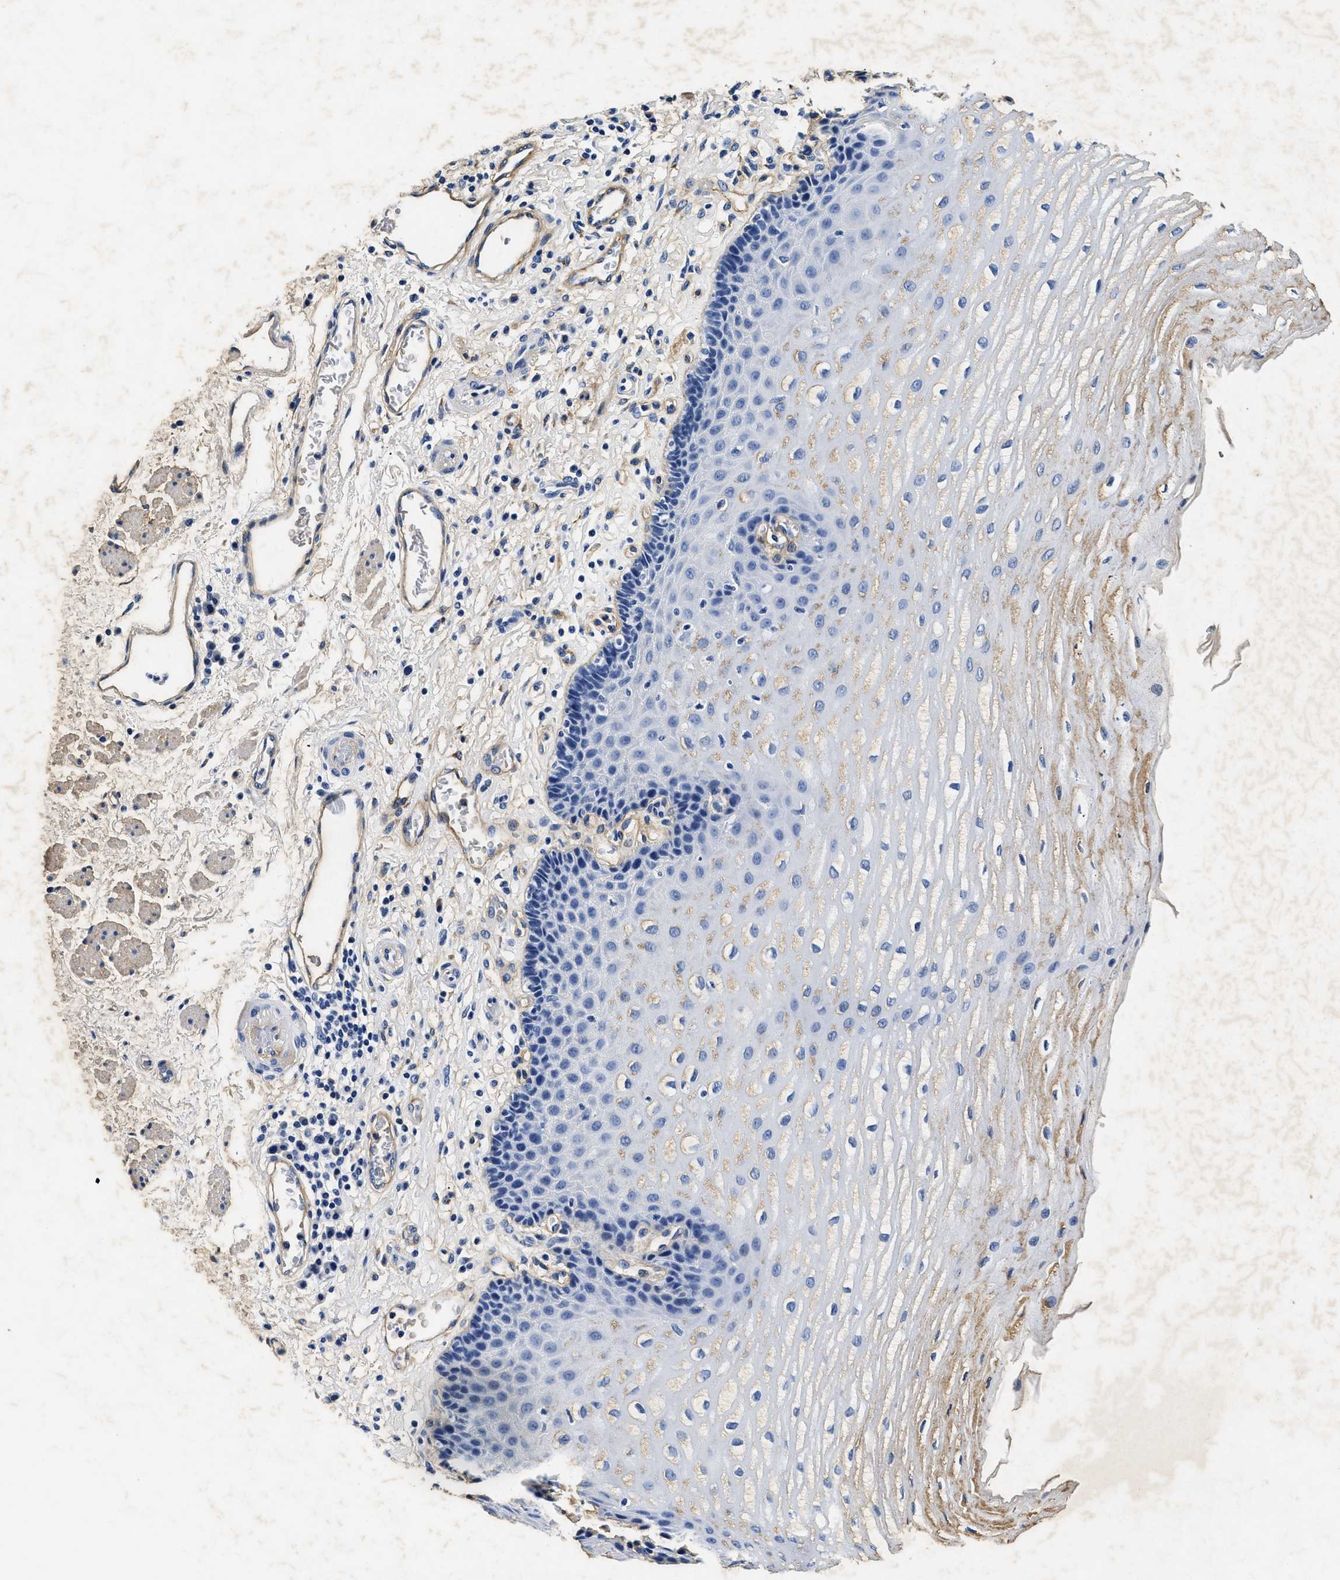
{"staining": {"intensity": "moderate", "quantity": "<25%", "location": "cytoplasmic/membranous"}, "tissue": "esophagus", "cell_type": "Squamous epithelial cells", "image_type": "normal", "snomed": [{"axis": "morphology", "description": "Normal tissue, NOS"}, {"axis": "topography", "description": "Esophagus"}], "caption": "Immunohistochemical staining of unremarkable human esophagus exhibits low levels of moderate cytoplasmic/membranous staining in about <25% of squamous epithelial cells.", "gene": "LAMA3", "patient": {"sex": "male", "age": 54}}